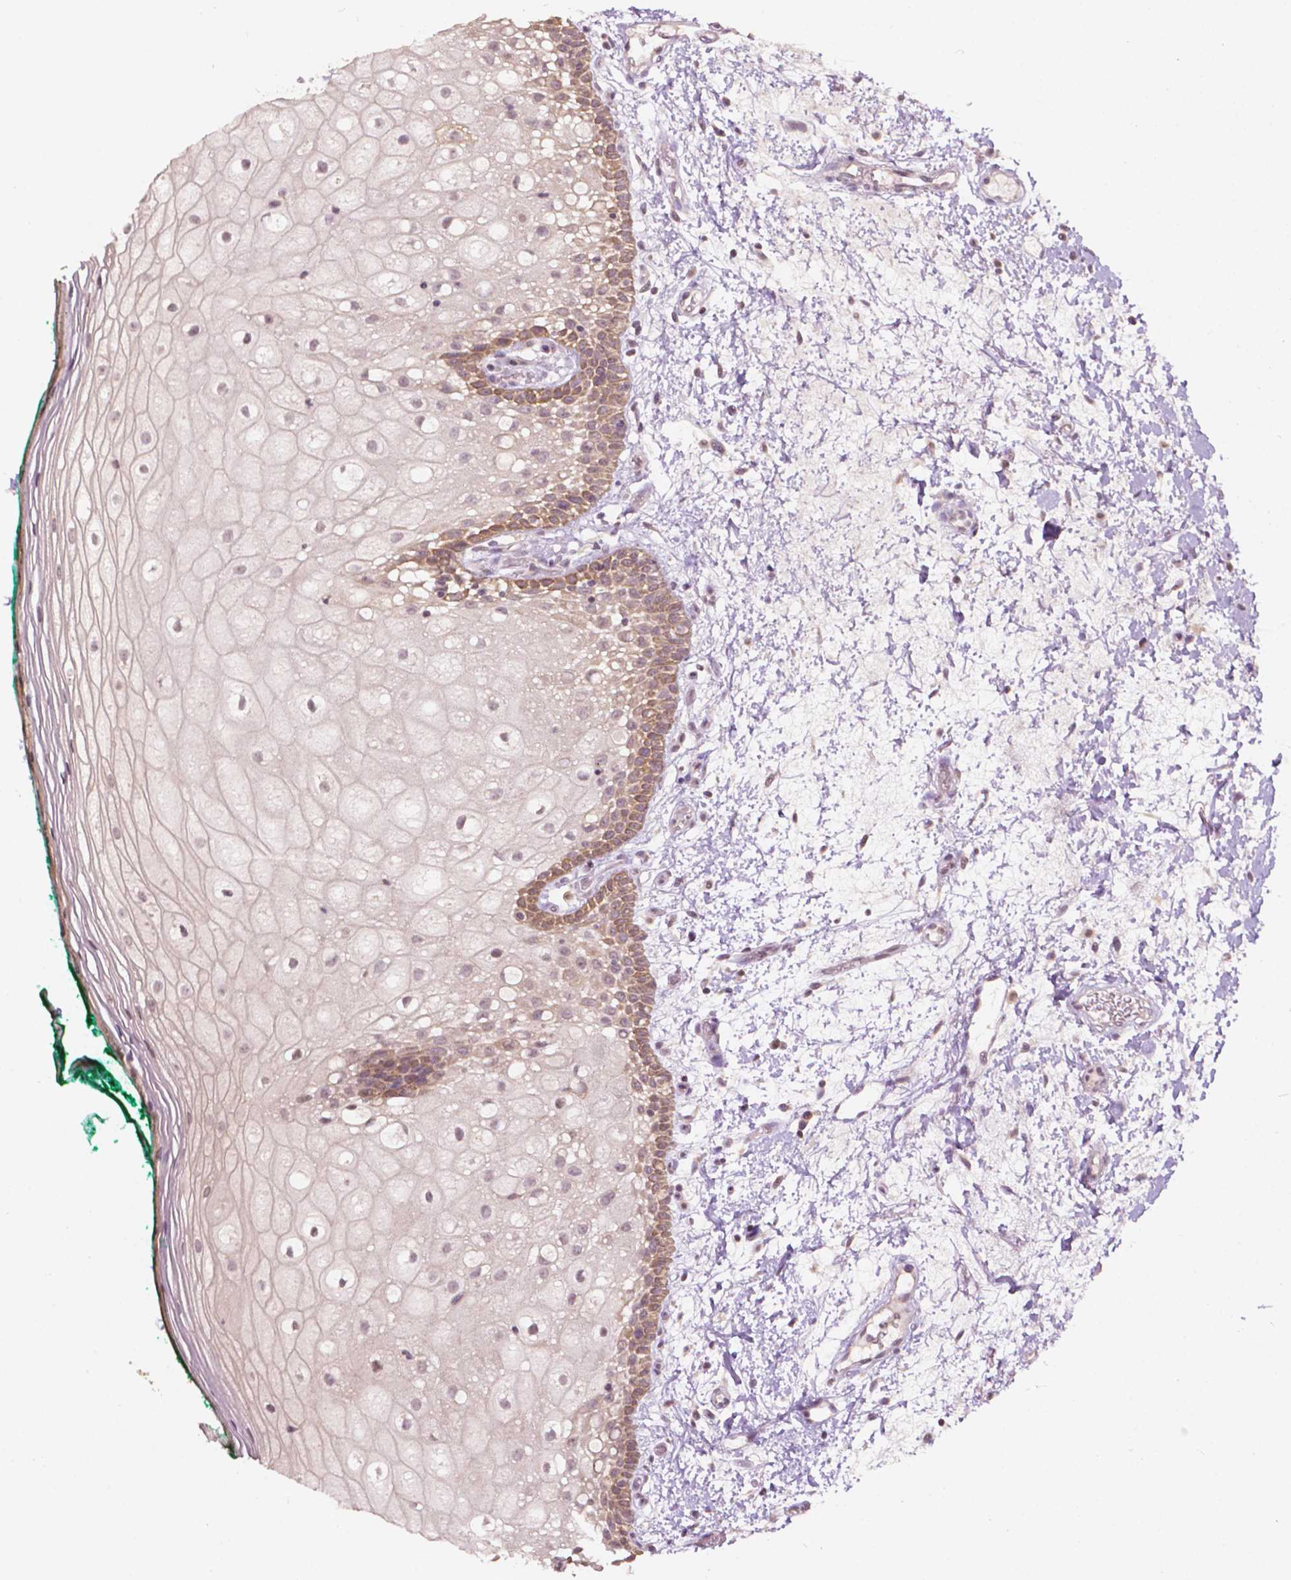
{"staining": {"intensity": "moderate", "quantity": "<25%", "location": "cytoplasmic/membranous"}, "tissue": "oral mucosa", "cell_type": "Squamous epithelial cells", "image_type": "normal", "snomed": [{"axis": "morphology", "description": "Normal tissue, NOS"}, {"axis": "topography", "description": "Oral tissue"}], "caption": "IHC (DAB) staining of normal human oral mucosa reveals moderate cytoplasmic/membranous protein positivity in approximately <25% of squamous epithelial cells.", "gene": "NOS1AP", "patient": {"sex": "female", "age": 83}}